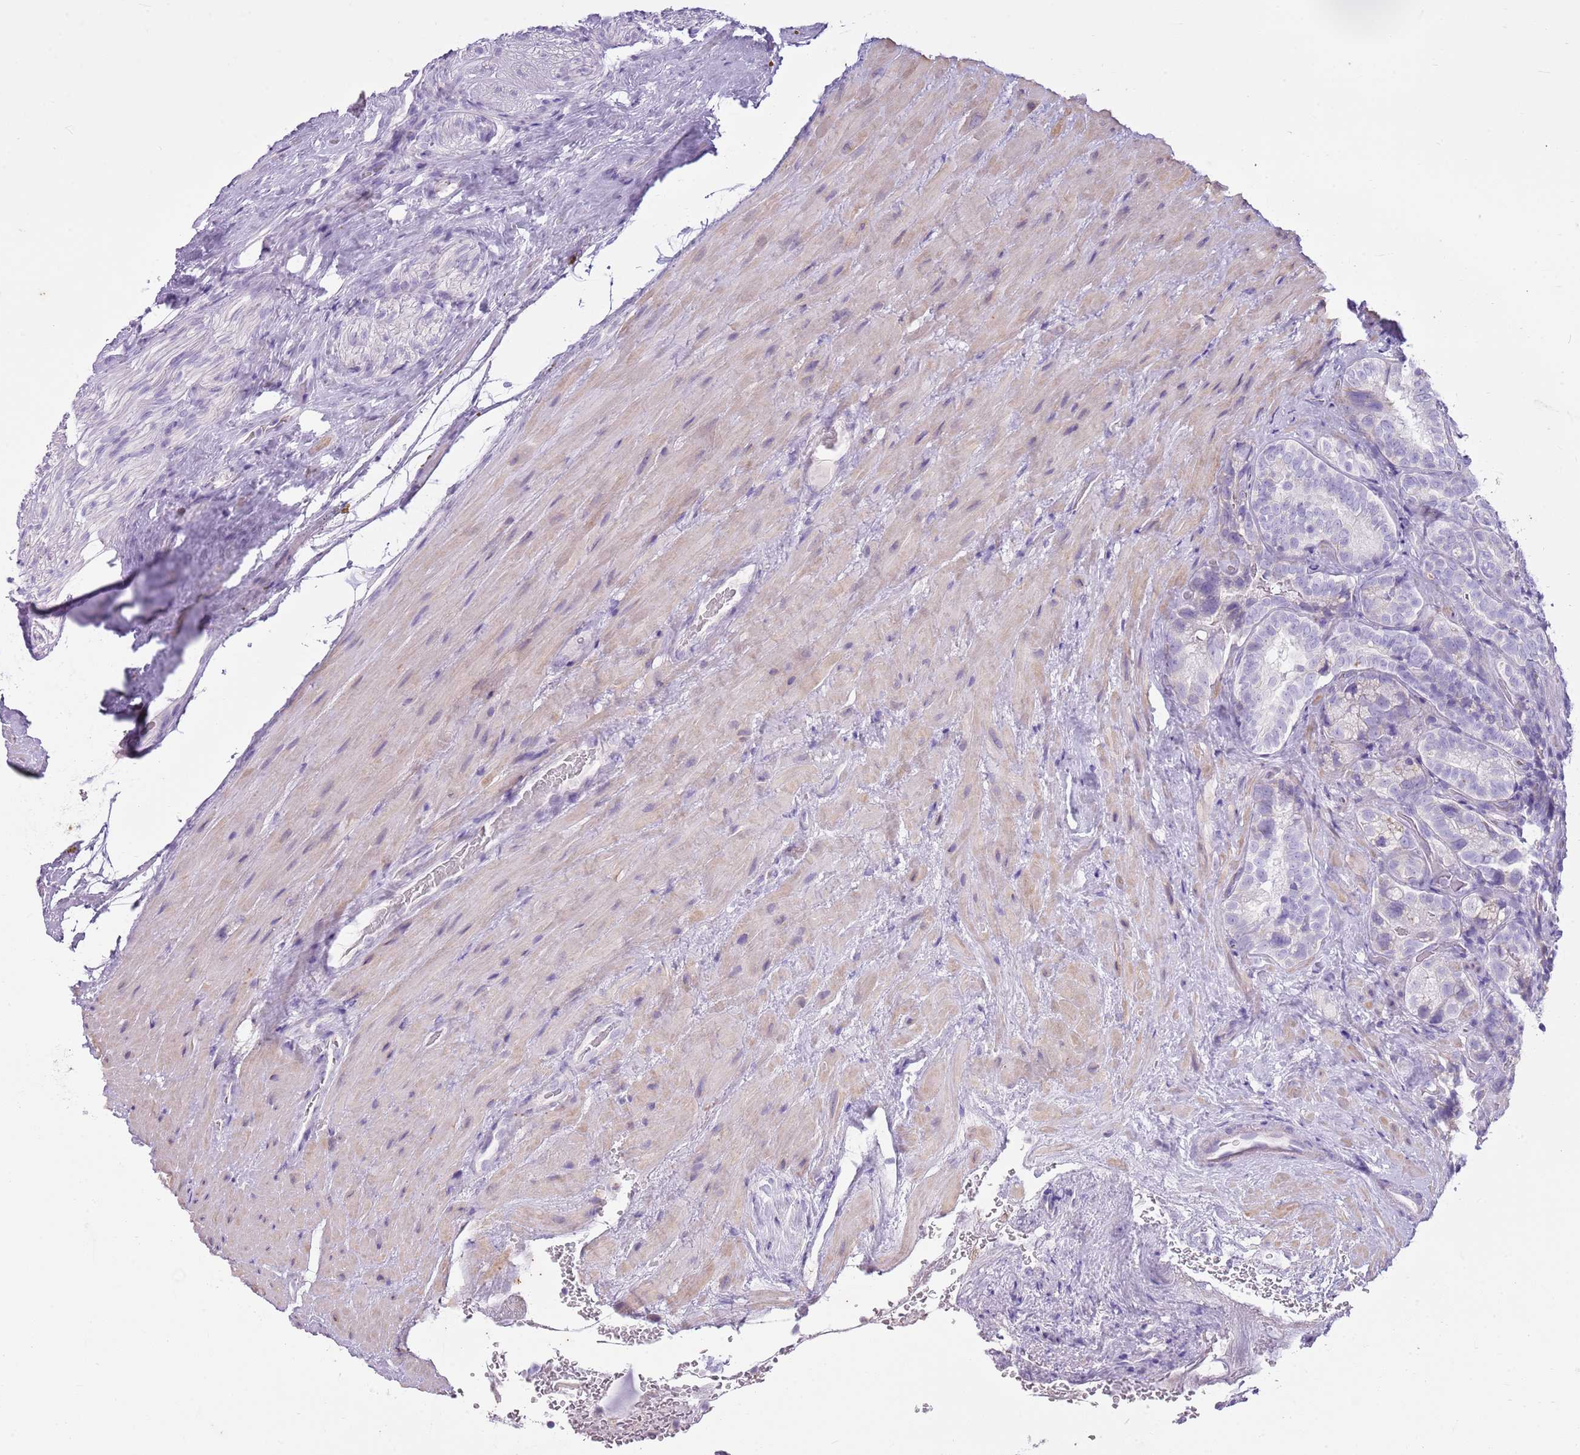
{"staining": {"intensity": "negative", "quantity": "none", "location": "none"}, "tissue": "seminal vesicle", "cell_type": "Glandular cells", "image_type": "normal", "snomed": [{"axis": "morphology", "description": "Normal tissue, NOS"}, {"axis": "topography", "description": "Seminal veicle"}, {"axis": "topography", "description": "Peripheral nerve tissue"}], "caption": "Human seminal vesicle stained for a protein using IHC exhibits no staining in glandular cells.", "gene": "CNPPD1", "patient": {"sex": "male", "age": 67}}